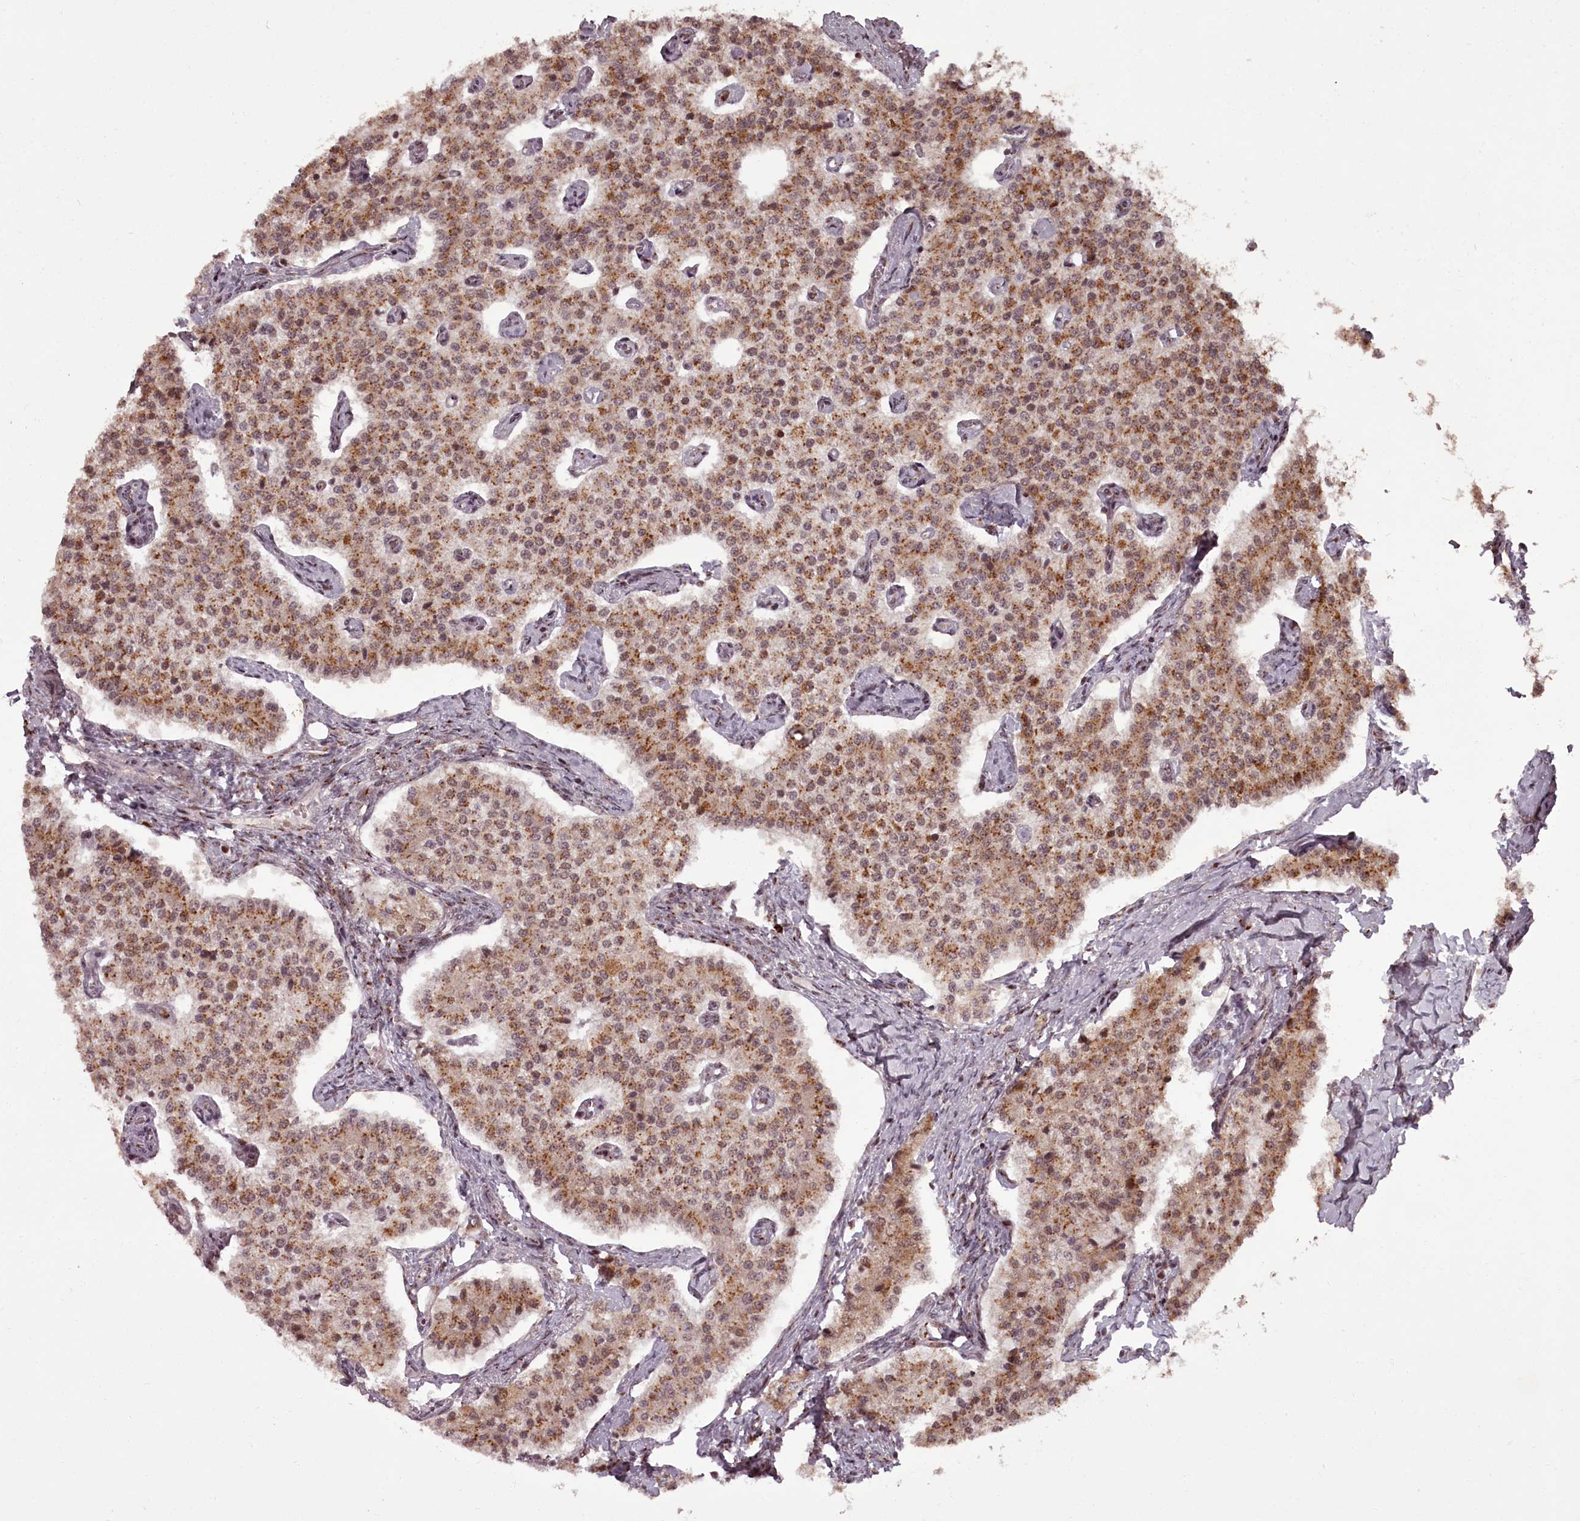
{"staining": {"intensity": "moderate", "quantity": ">75%", "location": "cytoplasmic/membranous"}, "tissue": "carcinoid", "cell_type": "Tumor cells", "image_type": "cancer", "snomed": [{"axis": "morphology", "description": "Carcinoid, malignant, NOS"}, {"axis": "topography", "description": "Colon"}], "caption": "Moderate cytoplasmic/membranous expression for a protein is present in about >75% of tumor cells of carcinoid (malignant) using IHC.", "gene": "CEP83", "patient": {"sex": "female", "age": 52}}